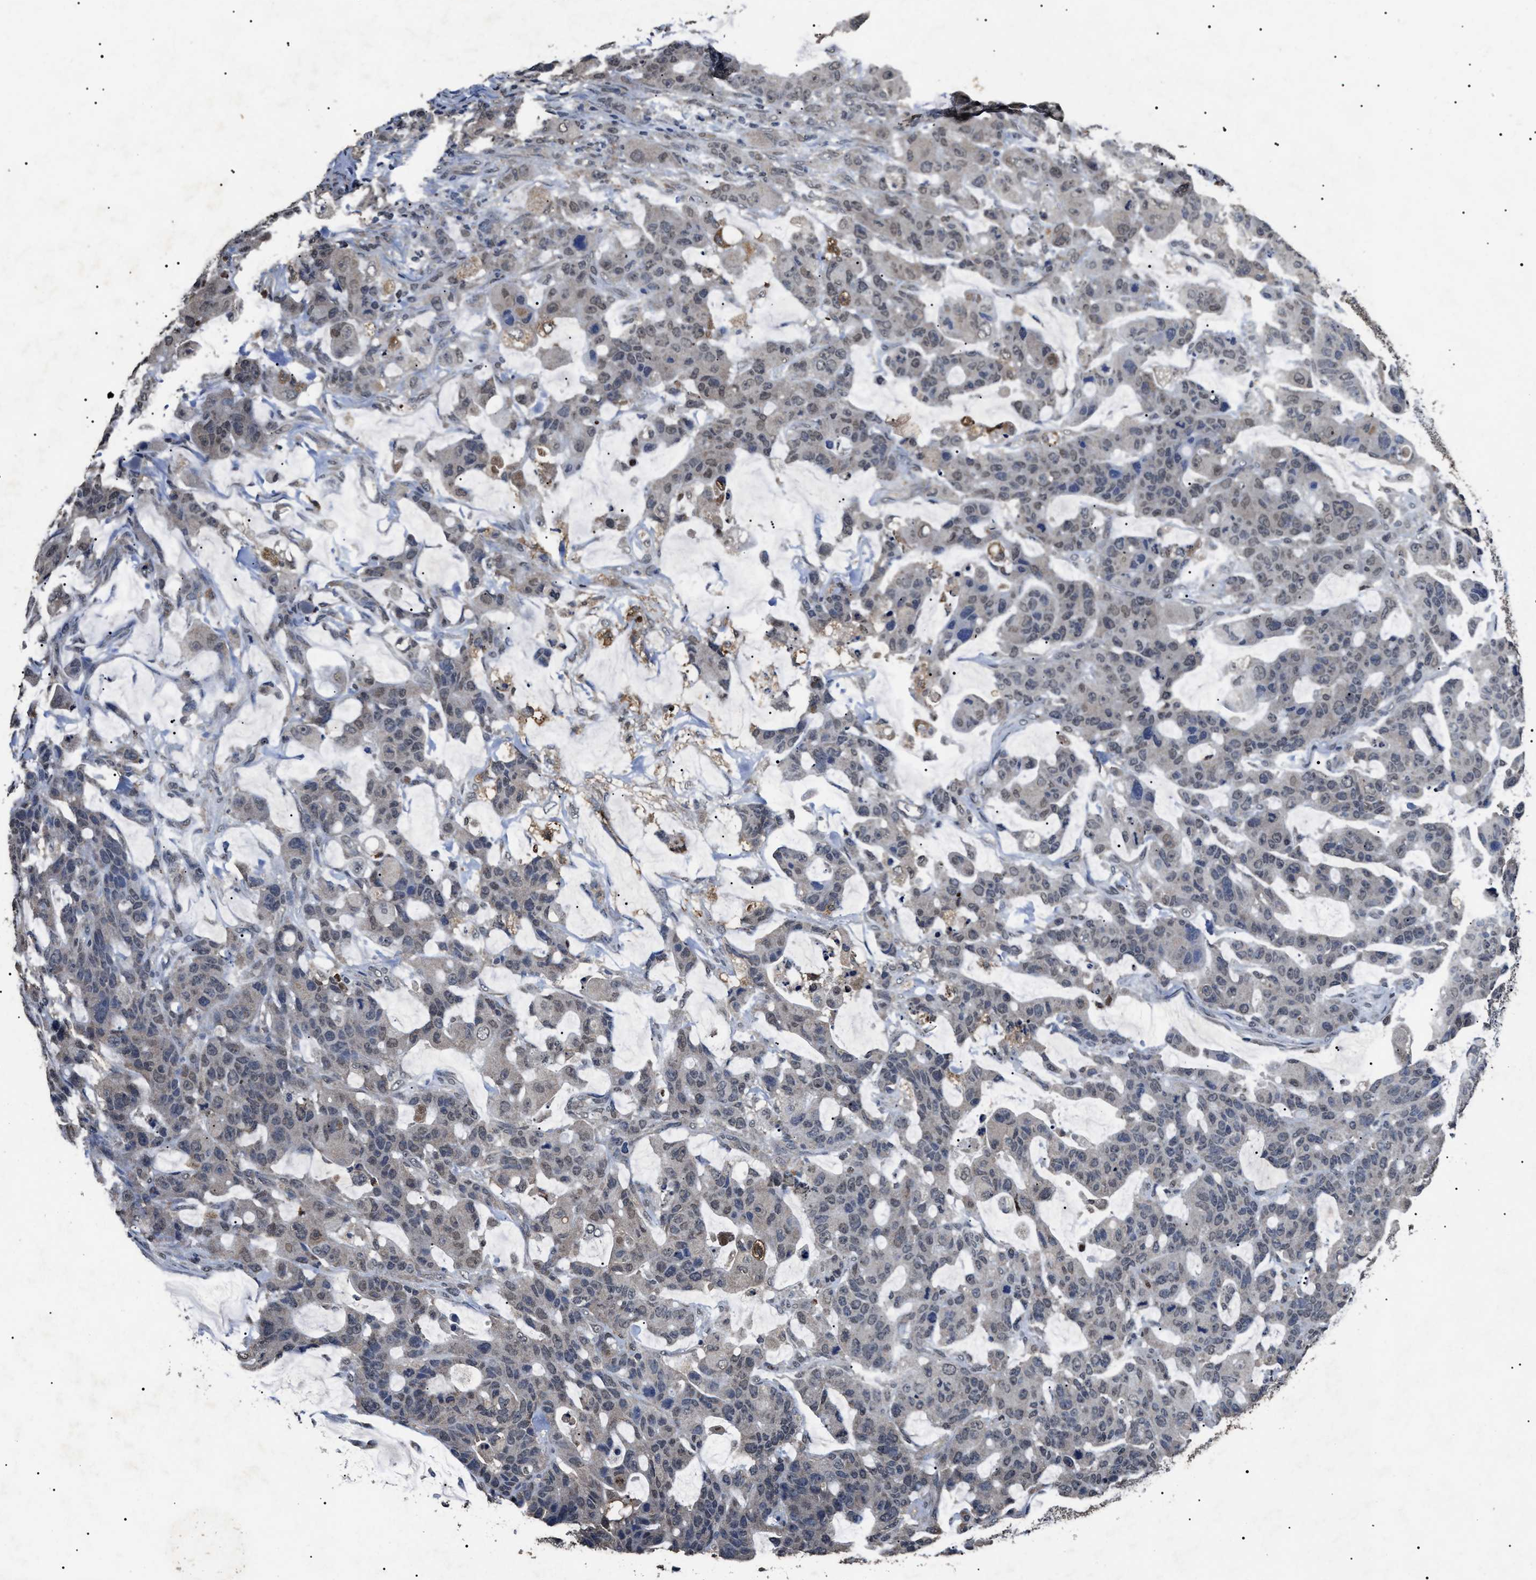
{"staining": {"intensity": "weak", "quantity": "25%-75%", "location": "nuclear"}, "tissue": "colorectal cancer", "cell_type": "Tumor cells", "image_type": "cancer", "snomed": [{"axis": "morphology", "description": "Adenocarcinoma, NOS"}, {"axis": "topography", "description": "Colon"}], "caption": "Colorectal adenocarcinoma stained with a brown dye displays weak nuclear positive expression in approximately 25%-75% of tumor cells.", "gene": "ANP32E", "patient": {"sex": "male", "age": 76}}